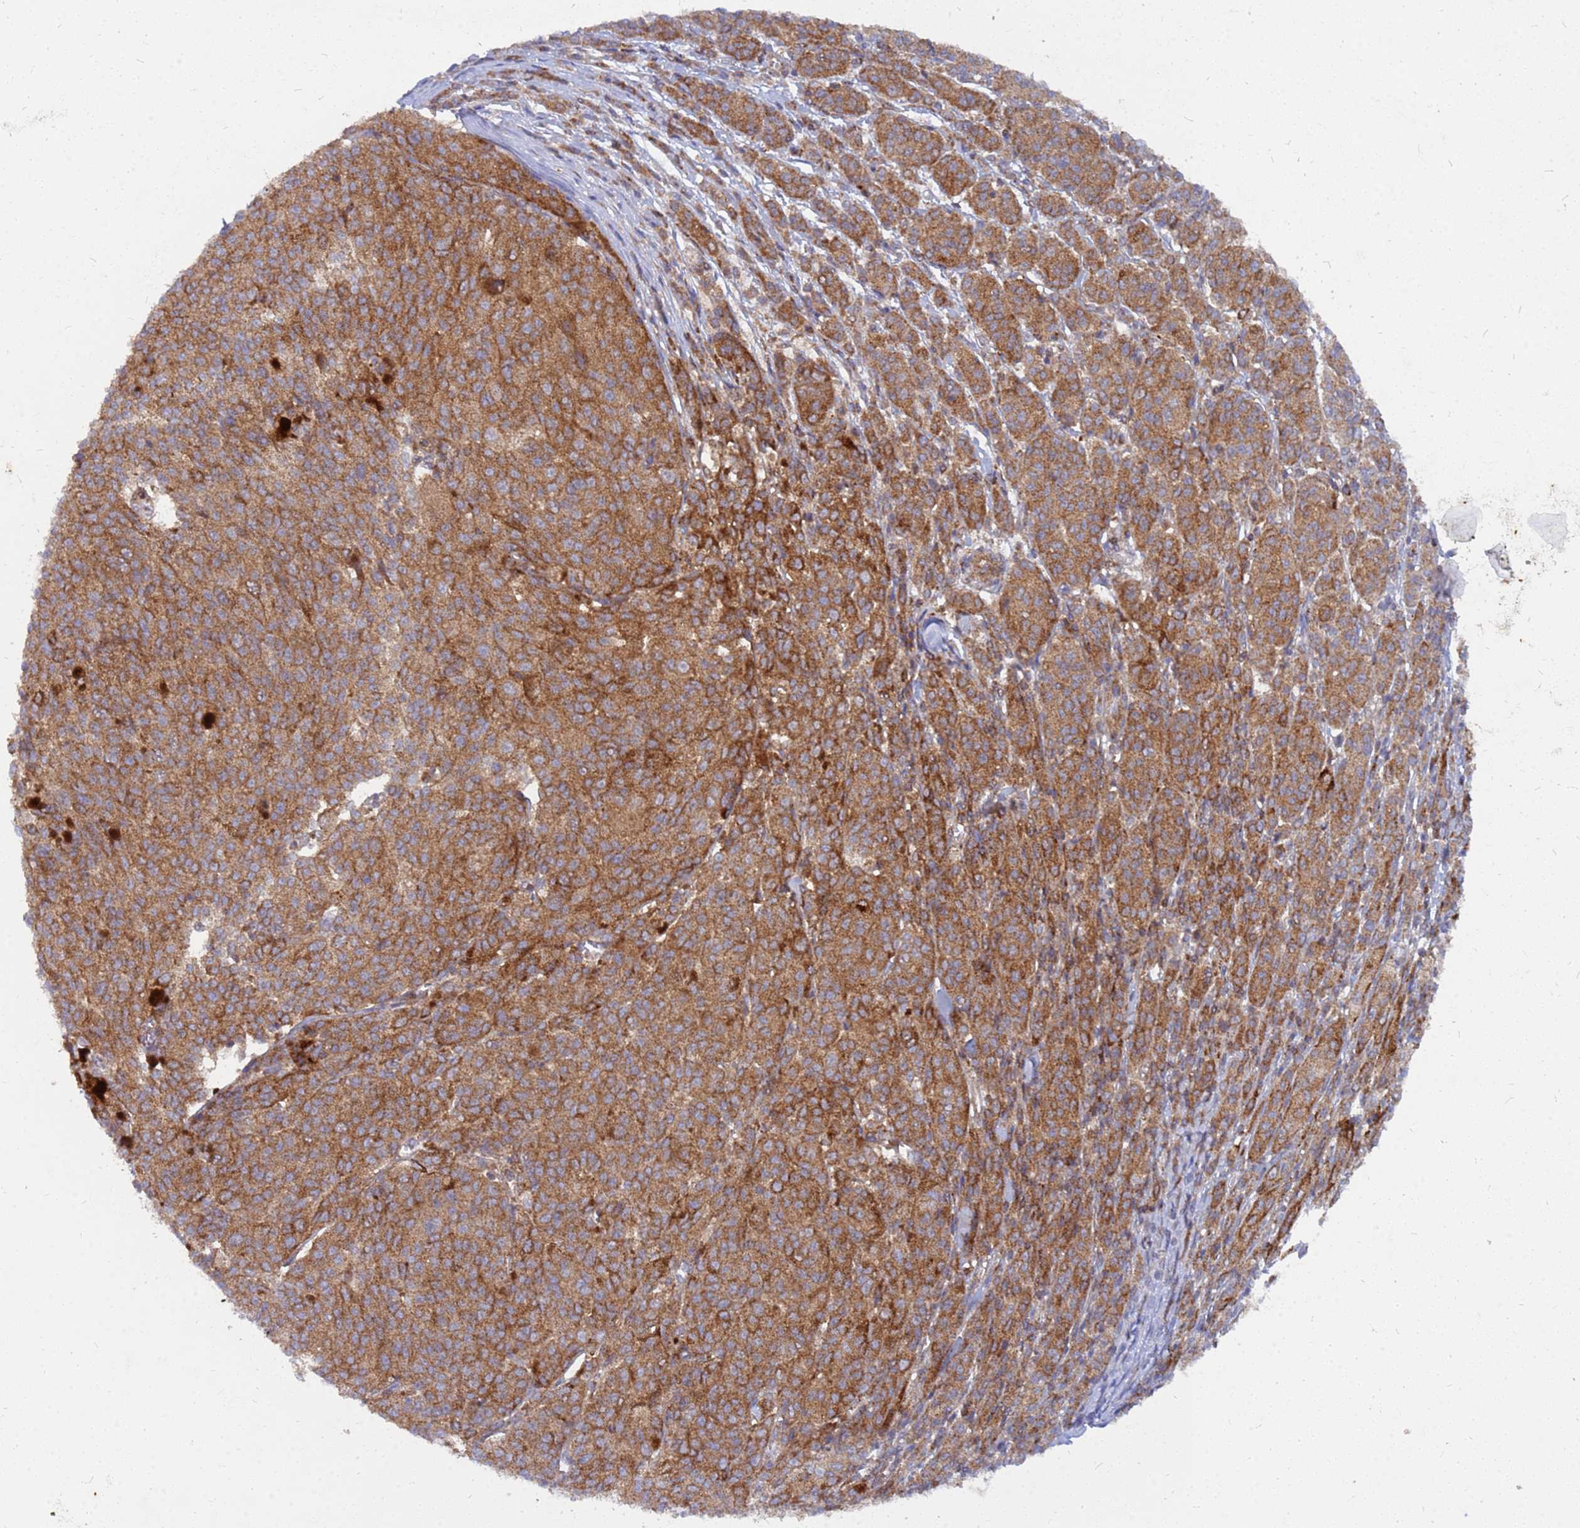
{"staining": {"intensity": "moderate", "quantity": "25%-75%", "location": "cytoplasmic/membranous"}, "tissue": "melanoma", "cell_type": "Tumor cells", "image_type": "cancer", "snomed": [{"axis": "morphology", "description": "Malignant melanoma, NOS"}, {"axis": "topography", "description": "Skin"}], "caption": "A medium amount of moderate cytoplasmic/membranous staining is identified in about 25%-75% of tumor cells in malignant melanoma tissue.", "gene": "CDC34", "patient": {"sex": "female", "age": 52}}